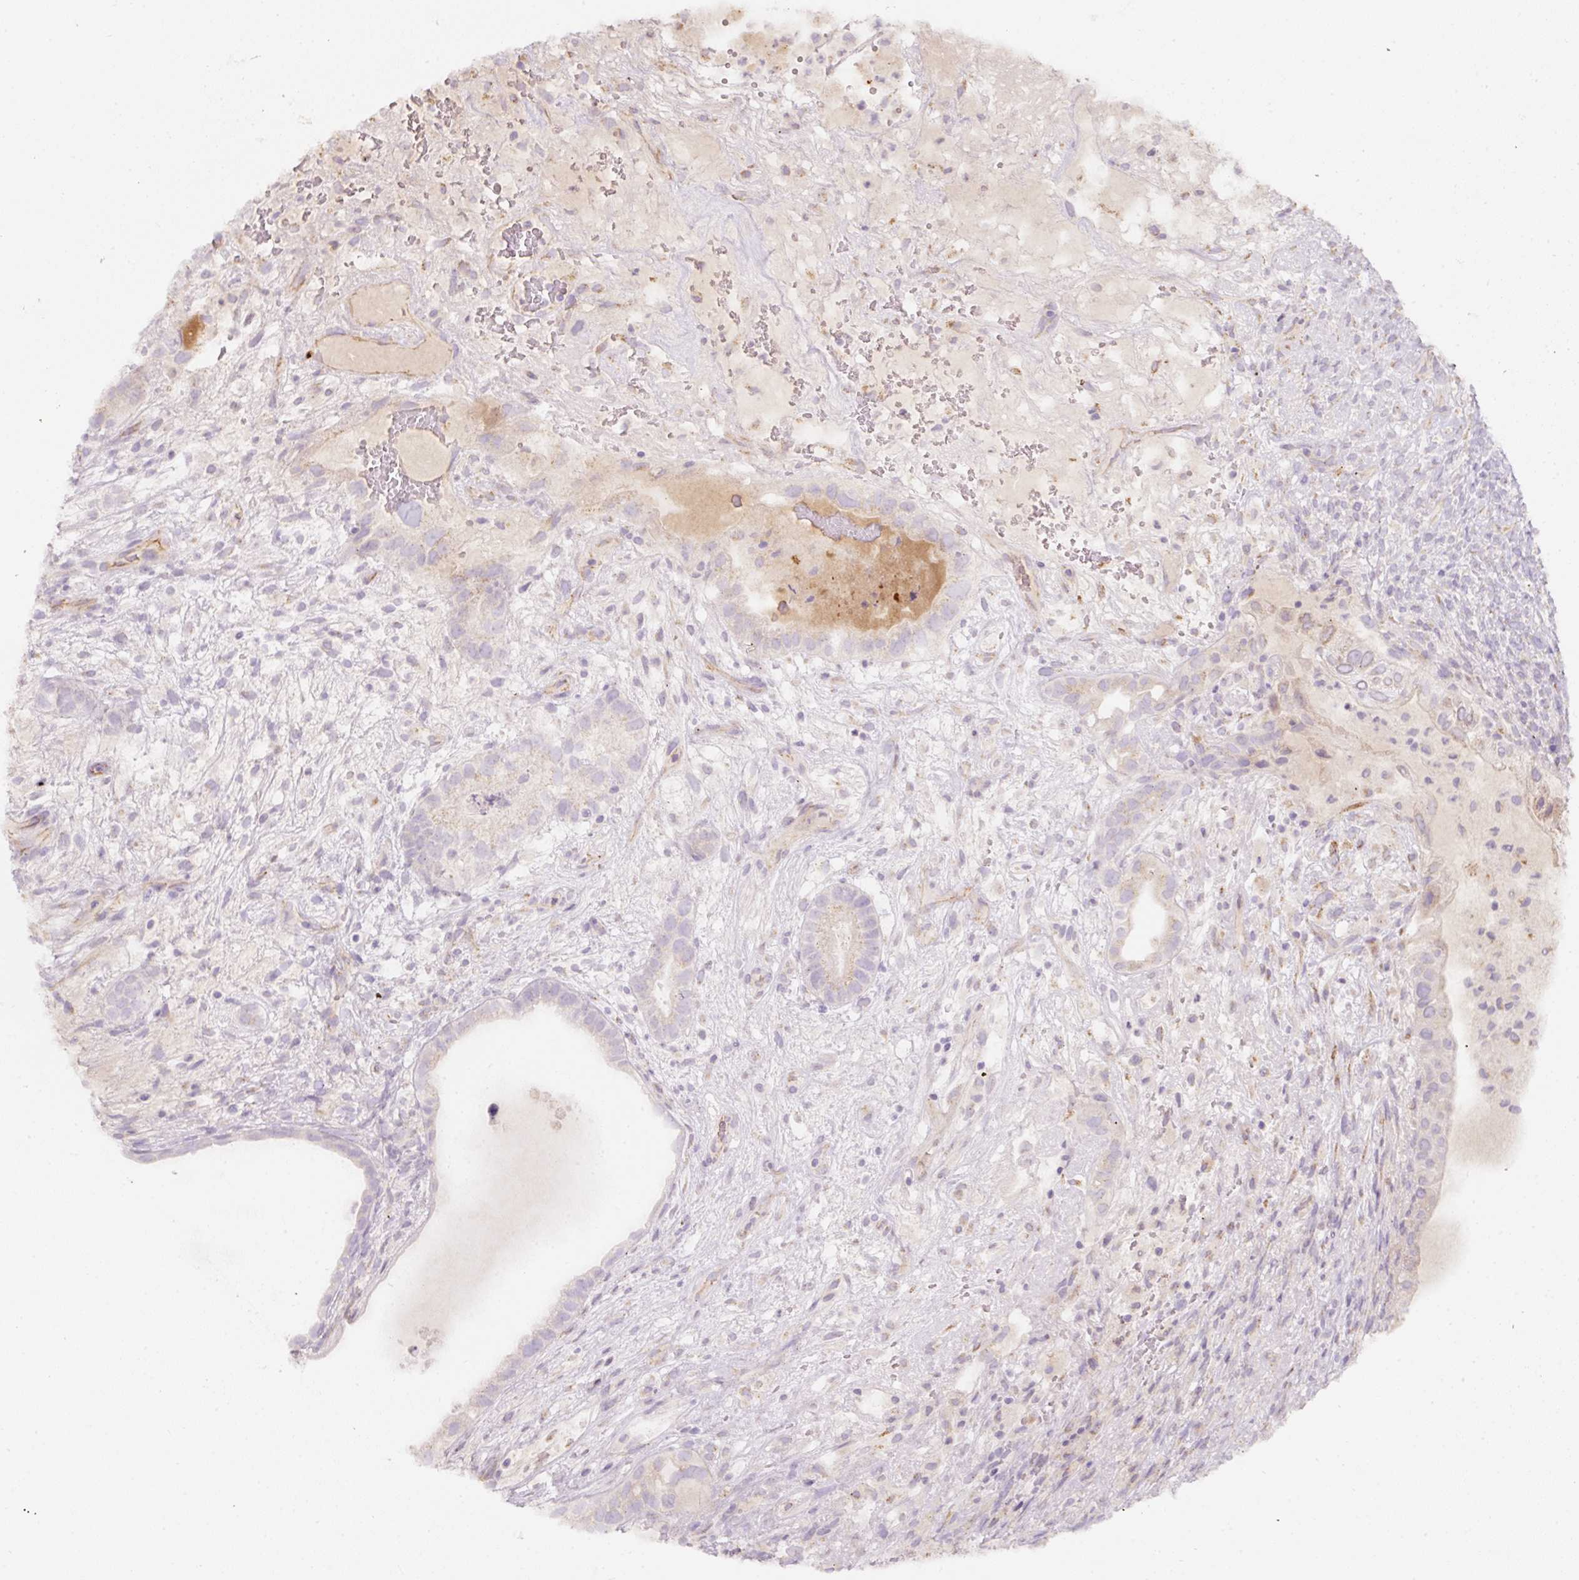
{"staining": {"intensity": "negative", "quantity": "none", "location": "none"}, "tissue": "testis cancer", "cell_type": "Tumor cells", "image_type": "cancer", "snomed": [{"axis": "morphology", "description": "Seminoma, NOS"}, {"axis": "morphology", "description": "Carcinoma, Embryonal, NOS"}, {"axis": "topography", "description": "Testis"}], "caption": "Testis seminoma stained for a protein using immunohistochemistry (IHC) displays no positivity tumor cells.", "gene": "NBPF11", "patient": {"sex": "male", "age": 41}}